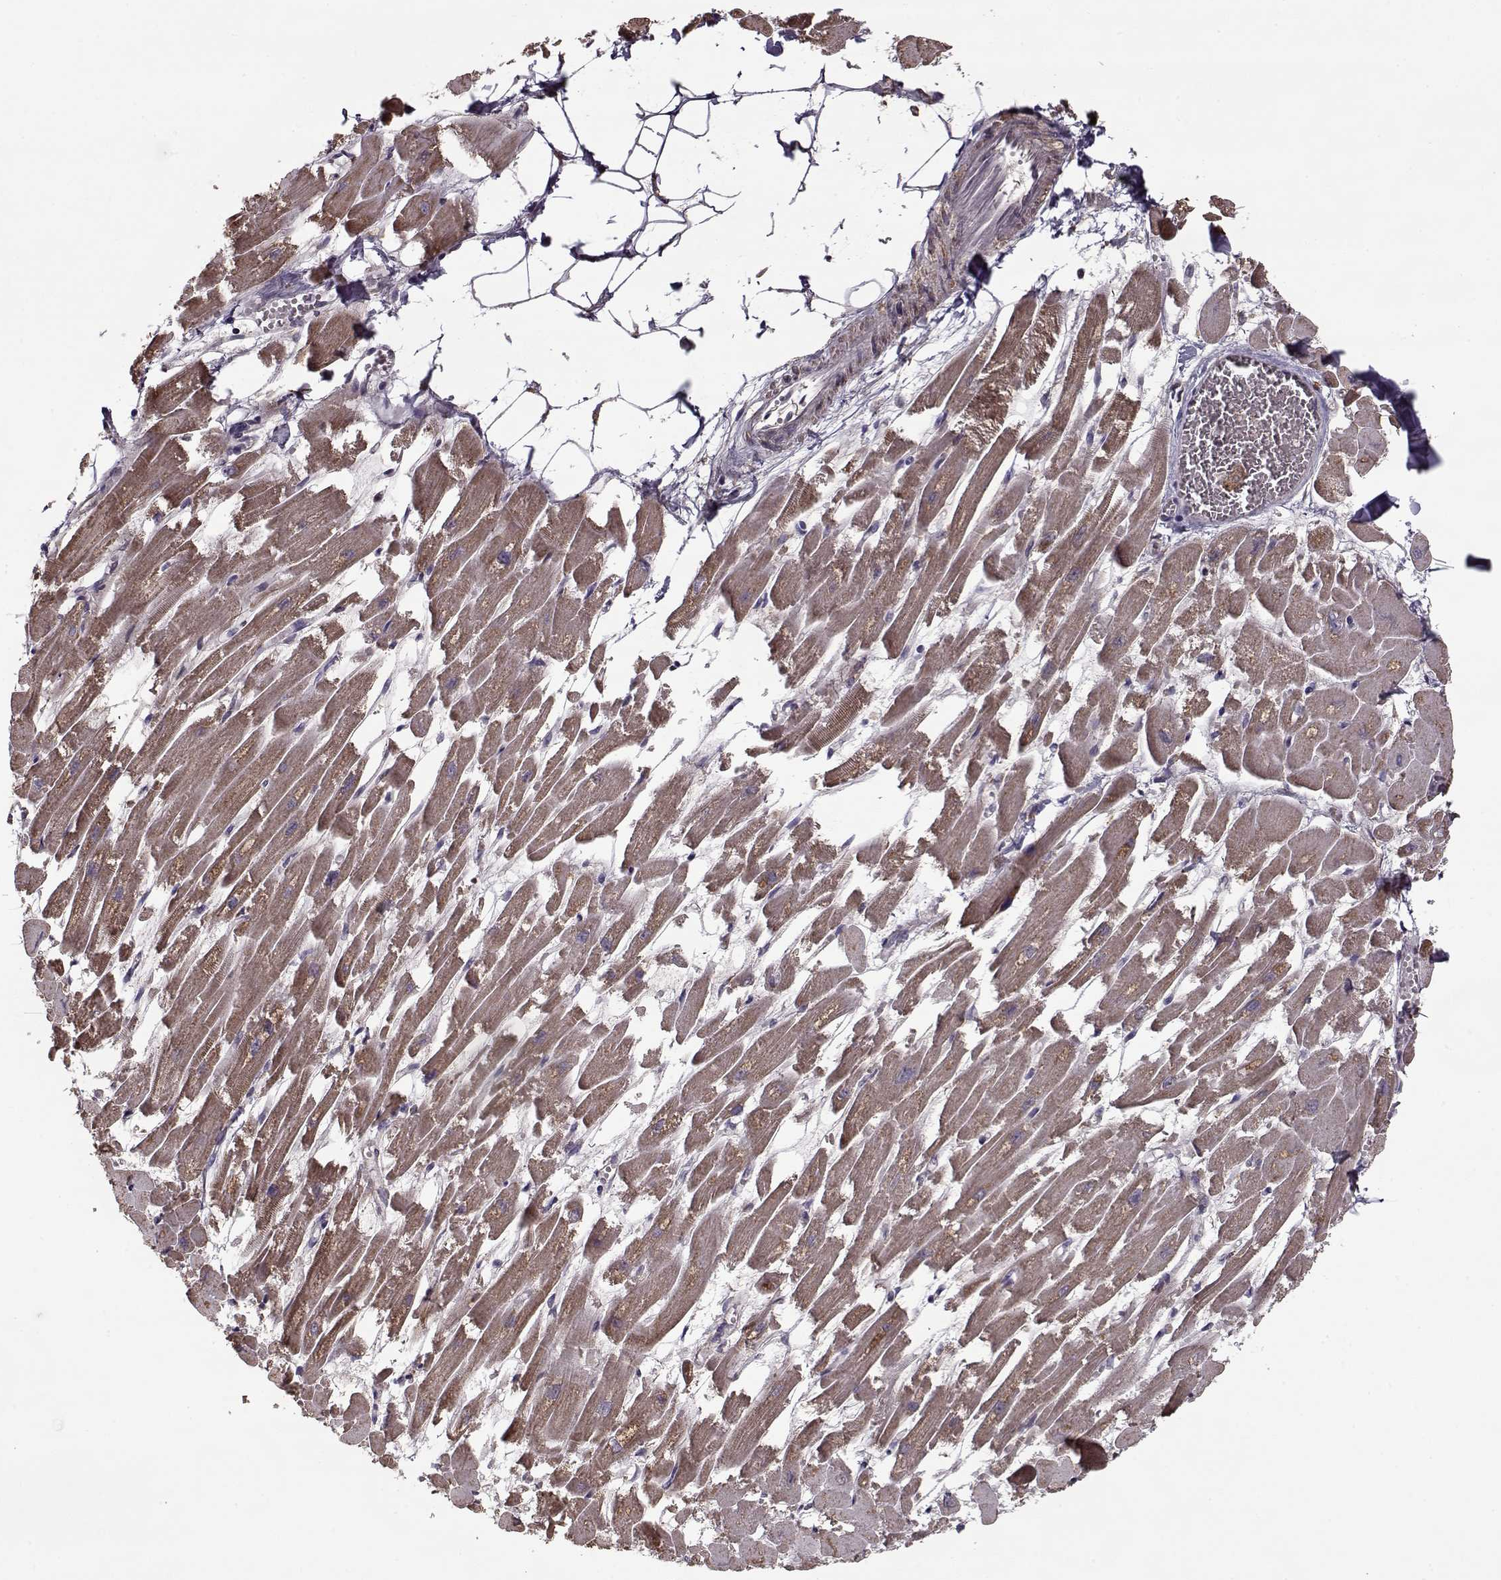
{"staining": {"intensity": "weak", "quantity": "25%-75%", "location": "cytoplasmic/membranous"}, "tissue": "heart muscle", "cell_type": "Cardiomyocytes", "image_type": "normal", "snomed": [{"axis": "morphology", "description": "Normal tissue, NOS"}, {"axis": "topography", "description": "Heart"}], "caption": "Cardiomyocytes display low levels of weak cytoplasmic/membranous staining in about 25%-75% of cells in unremarkable heart muscle. Using DAB (brown) and hematoxylin (blue) stains, captured at high magnification using brightfield microscopy.", "gene": "IMMP1L", "patient": {"sex": "female", "age": 52}}